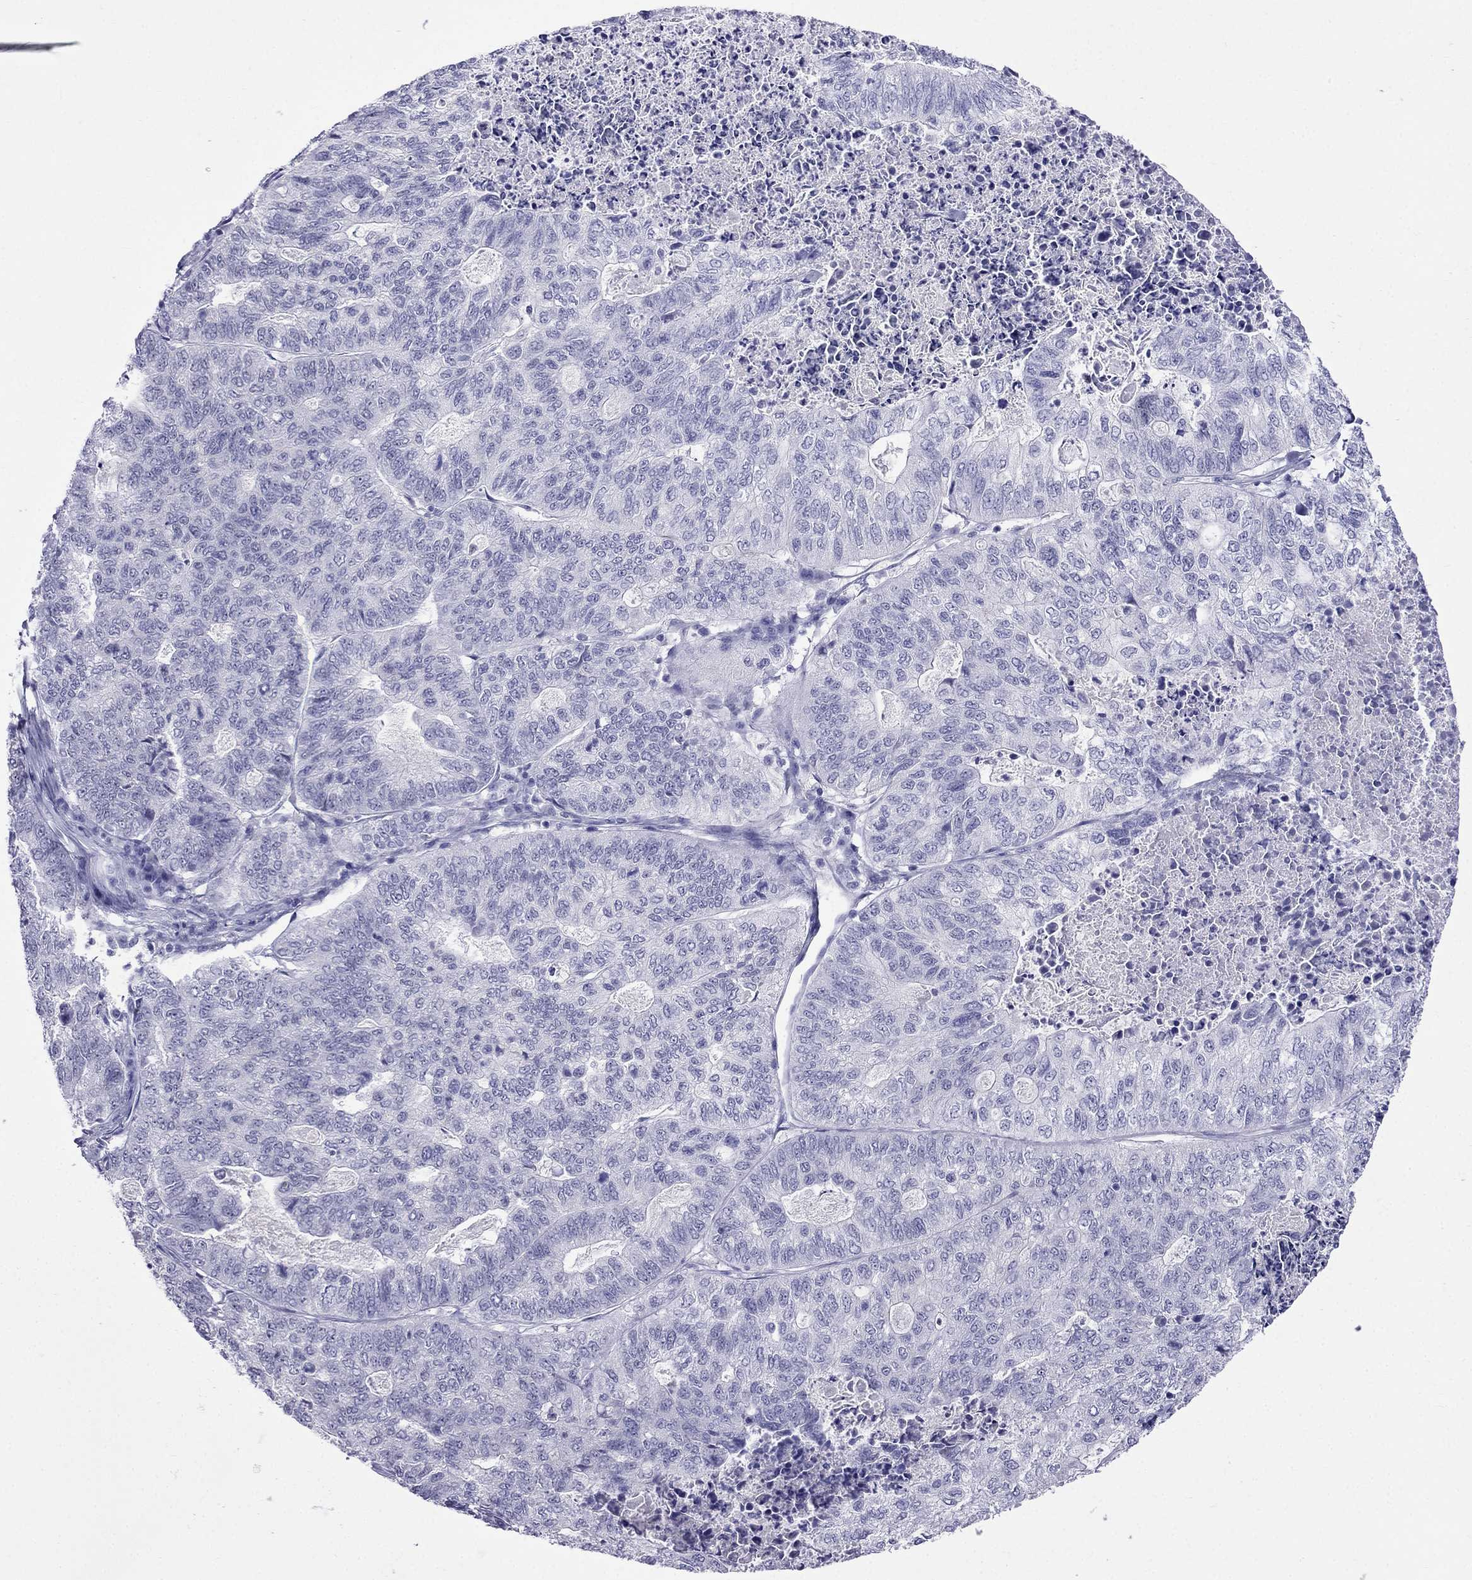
{"staining": {"intensity": "negative", "quantity": "none", "location": "none"}, "tissue": "stomach cancer", "cell_type": "Tumor cells", "image_type": "cancer", "snomed": [{"axis": "morphology", "description": "Adenocarcinoma, NOS"}, {"axis": "topography", "description": "Stomach, upper"}], "caption": "Micrograph shows no significant protein staining in tumor cells of stomach adenocarcinoma.", "gene": "MGP", "patient": {"sex": "female", "age": 67}}